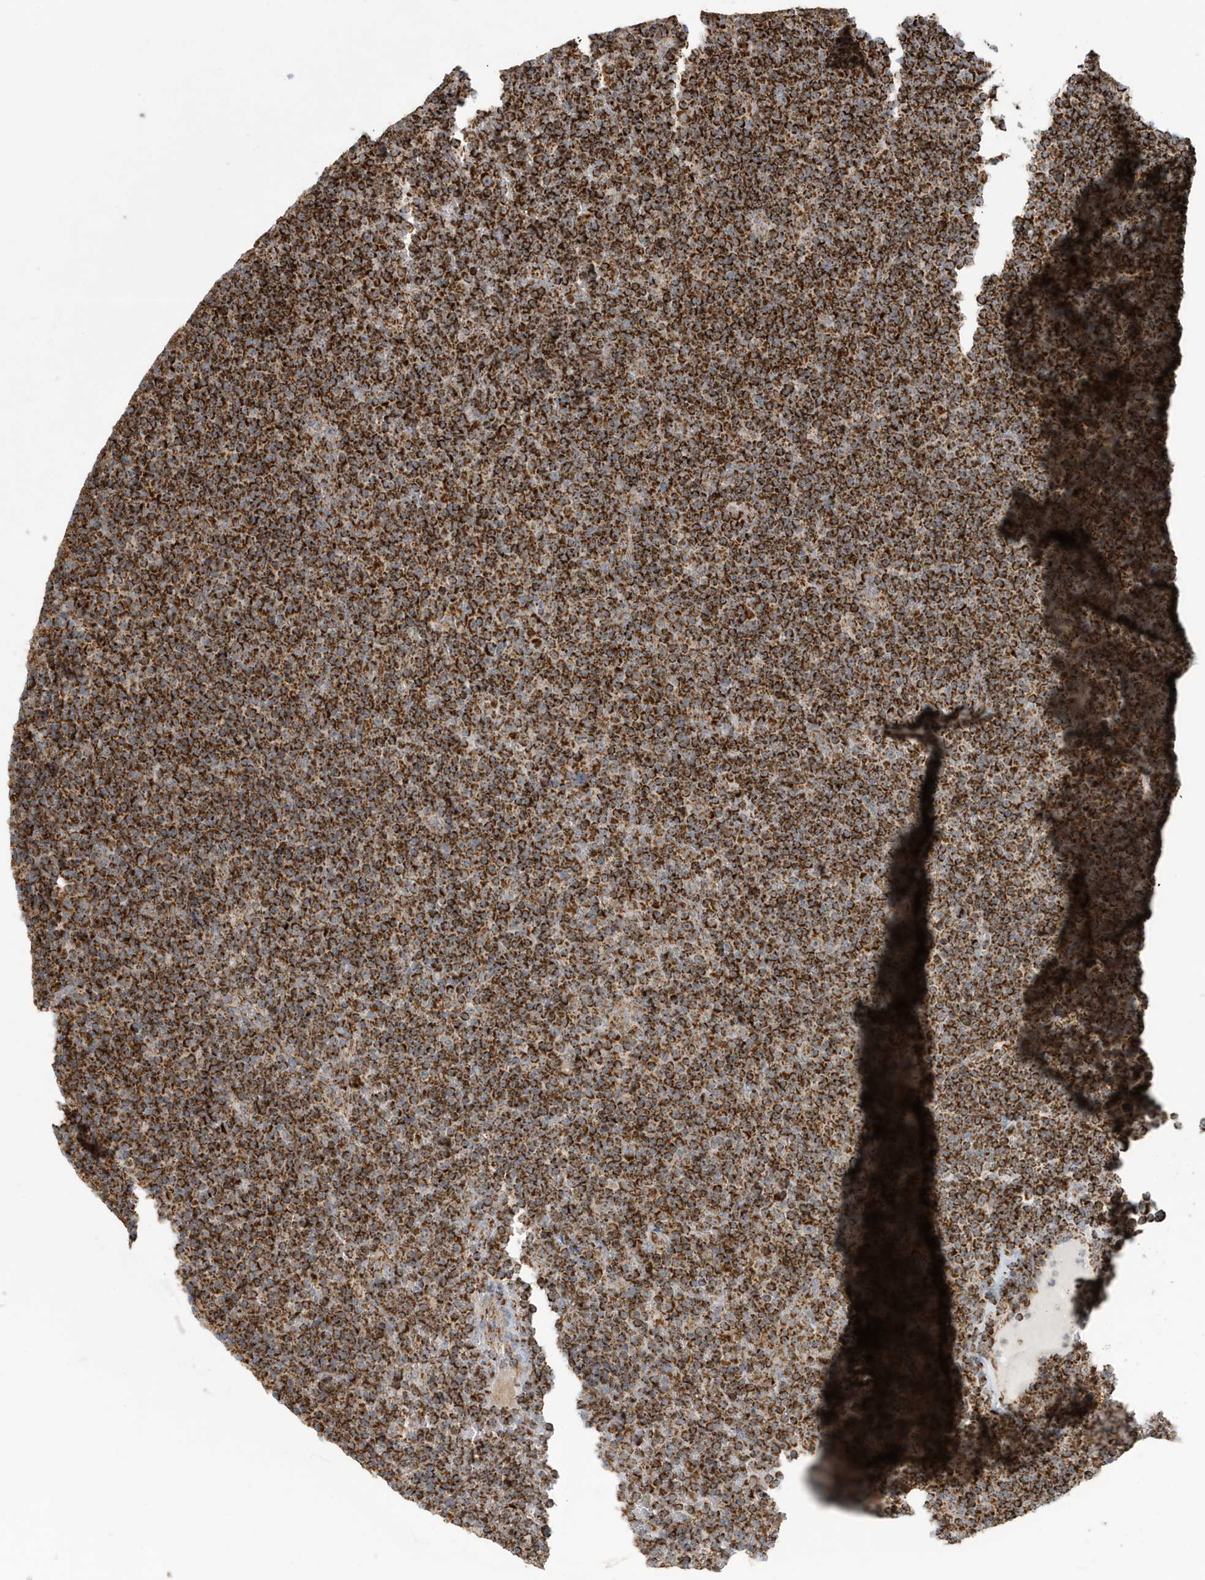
{"staining": {"intensity": "strong", "quantity": ">75%", "location": "cytoplasmic/membranous"}, "tissue": "lymphoma", "cell_type": "Tumor cells", "image_type": "cancer", "snomed": [{"axis": "morphology", "description": "Malignant lymphoma, non-Hodgkin's type, Low grade"}, {"axis": "topography", "description": "Lymph node"}], "caption": "Protein expression analysis of malignant lymphoma, non-Hodgkin's type (low-grade) displays strong cytoplasmic/membranous positivity in approximately >75% of tumor cells. Ihc stains the protein of interest in brown and the nuclei are stained blue.", "gene": "MAN1A1", "patient": {"sex": "female", "age": 67}}